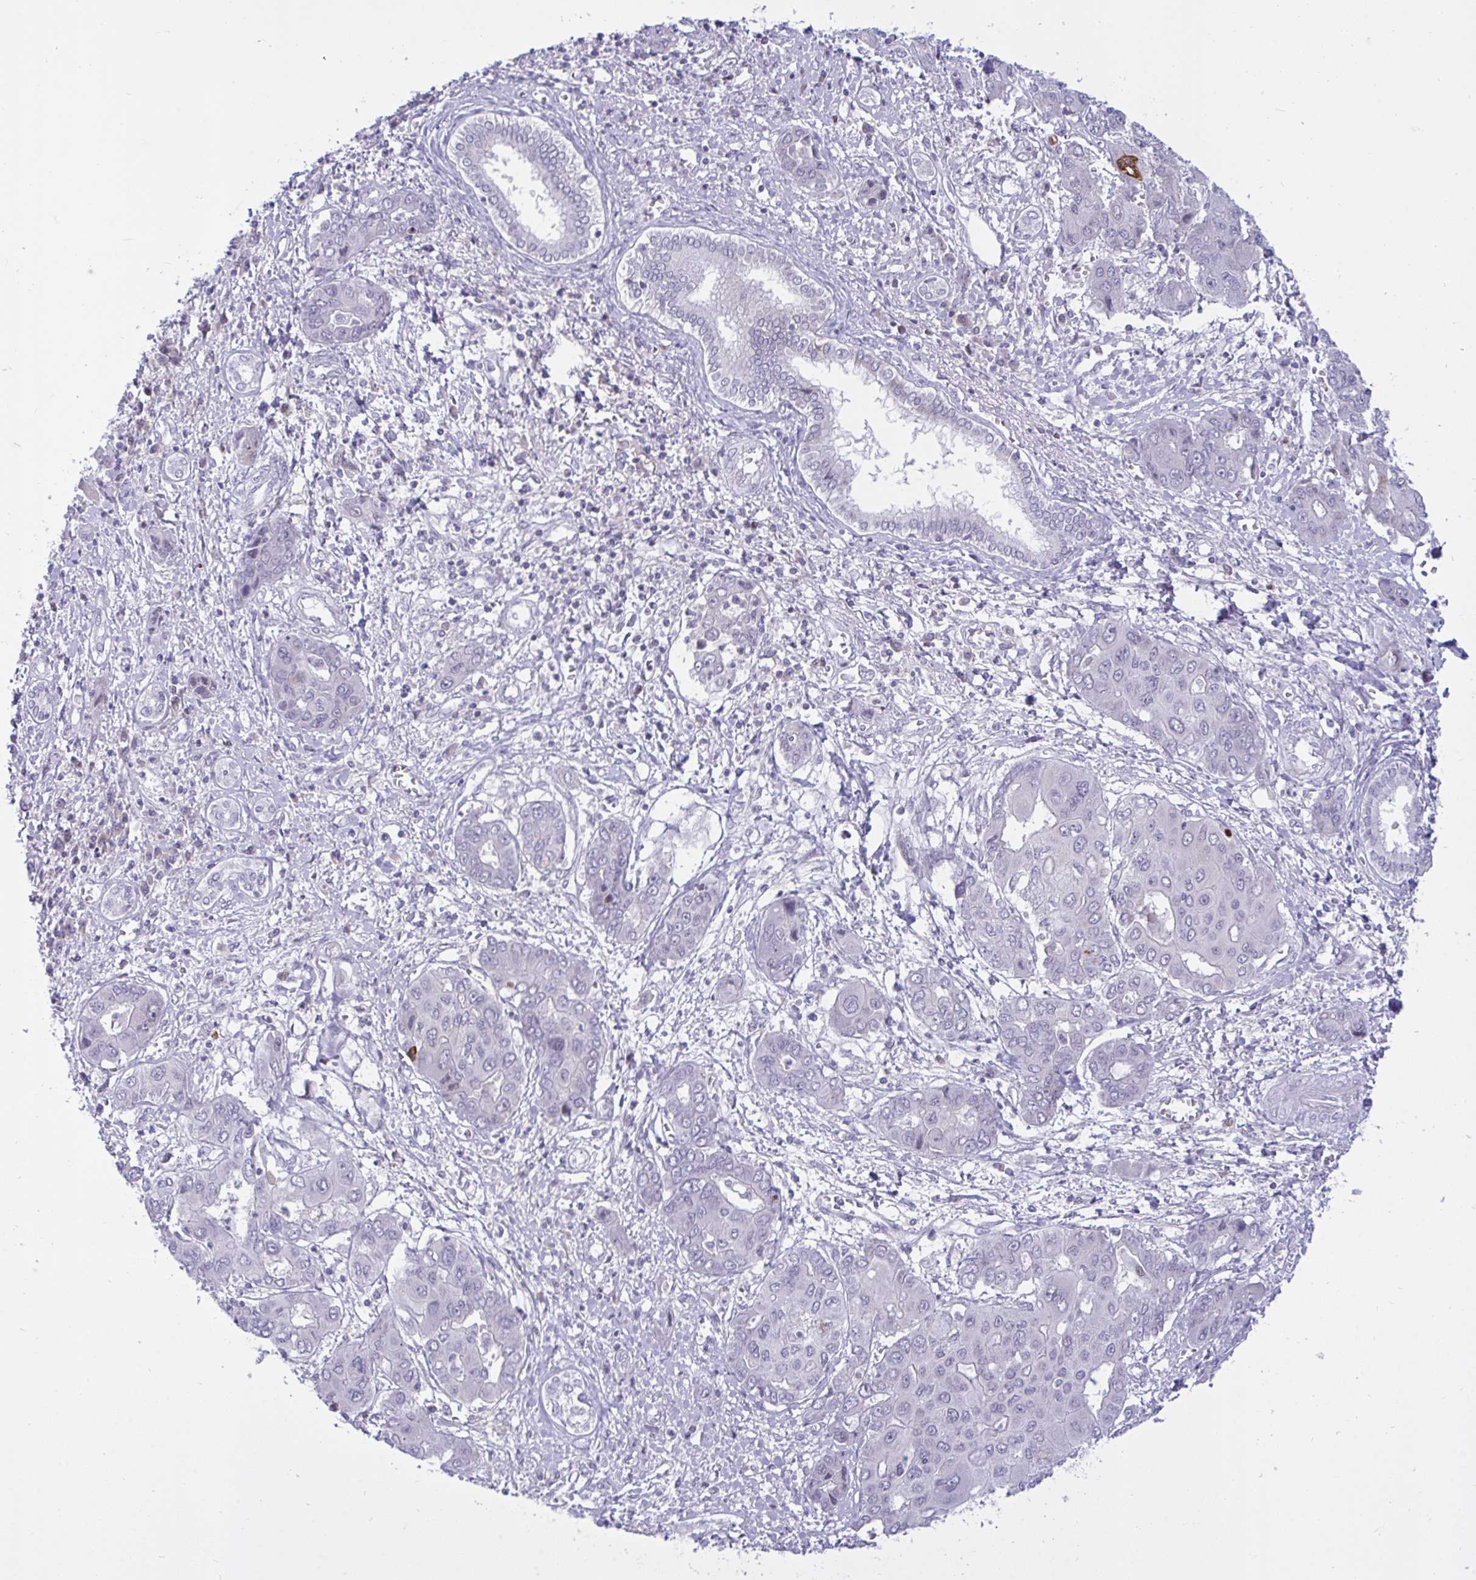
{"staining": {"intensity": "negative", "quantity": "none", "location": "none"}, "tissue": "liver cancer", "cell_type": "Tumor cells", "image_type": "cancer", "snomed": [{"axis": "morphology", "description": "Cholangiocarcinoma"}, {"axis": "topography", "description": "Liver"}], "caption": "Tumor cells are negative for protein expression in human cholangiocarcinoma (liver).", "gene": "EPOP", "patient": {"sex": "male", "age": 67}}